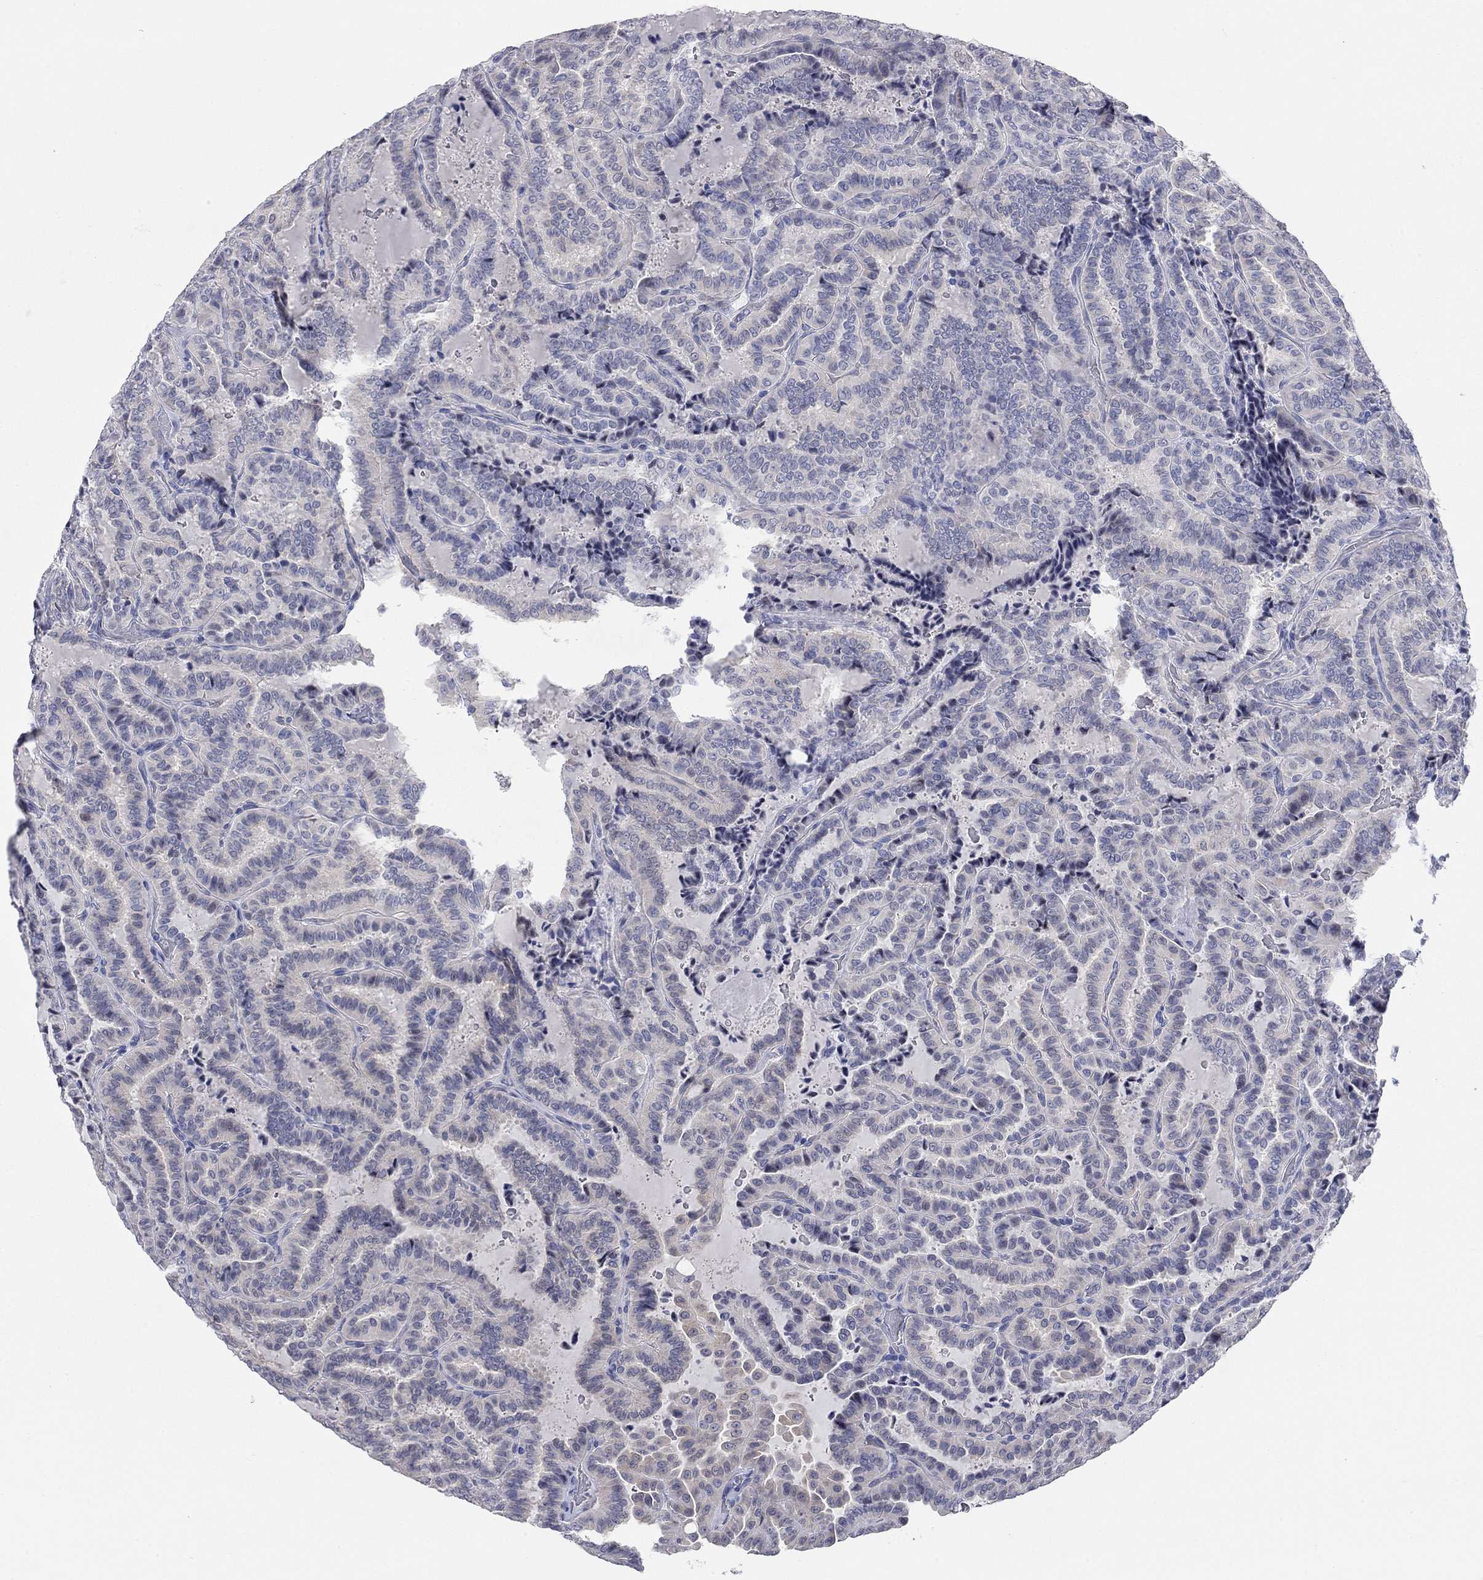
{"staining": {"intensity": "negative", "quantity": "none", "location": "none"}, "tissue": "thyroid cancer", "cell_type": "Tumor cells", "image_type": "cancer", "snomed": [{"axis": "morphology", "description": "Papillary adenocarcinoma, NOS"}, {"axis": "topography", "description": "Thyroid gland"}], "caption": "Tumor cells are negative for protein expression in human papillary adenocarcinoma (thyroid).", "gene": "WASF3", "patient": {"sex": "female", "age": 39}}